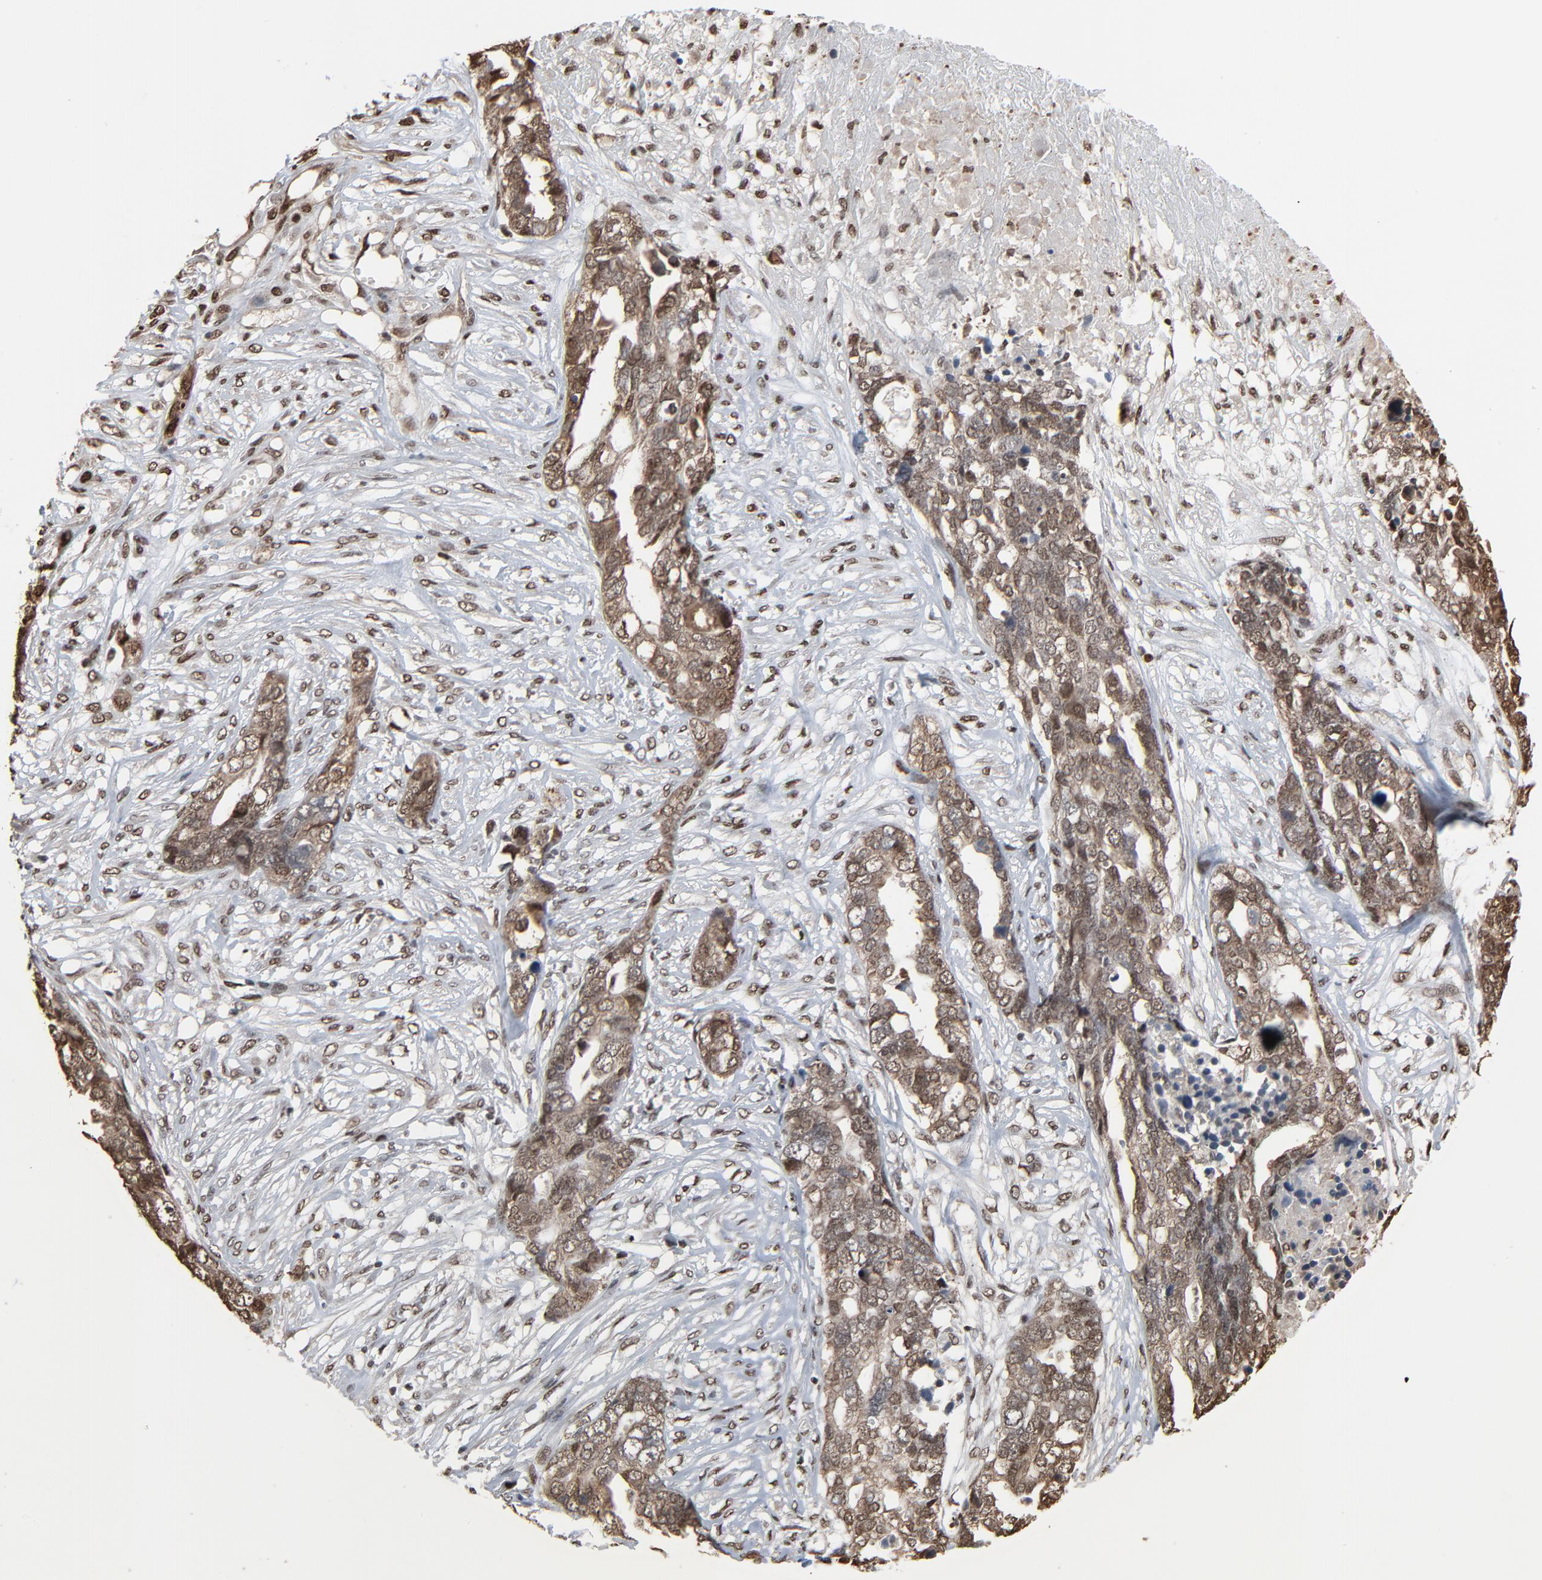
{"staining": {"intensity": "moderate", "quantity": ">75%", "location": "cytoplasmic/membranous,nuclear"}, "tissue": "ovarian cancer", "cell_type": "Tumor cells", "image_type": "cancer", "snomed": [{"axis": "morphology", "description": "Normal tissue, NOS"}, {"axis": "morphology", "description": "Cystadenocarcinoma, serous, NOS"}, {"axis": "topography", "description": "Fallopian tube"}, {"axis": "topography", "description": "Ovary"}], "caption": "A brown stain labels moderate cytoplasmic/membranous and nuclear expression of a protein in human ovarian serous cystadenocarcinoma tumor cells. Immunohistochemistry (ihc) stains the protein of interest in brown and the nuclei are stained blue.", "gene": "MEIS2", "patient": {"sex": "female", "age": 56}}